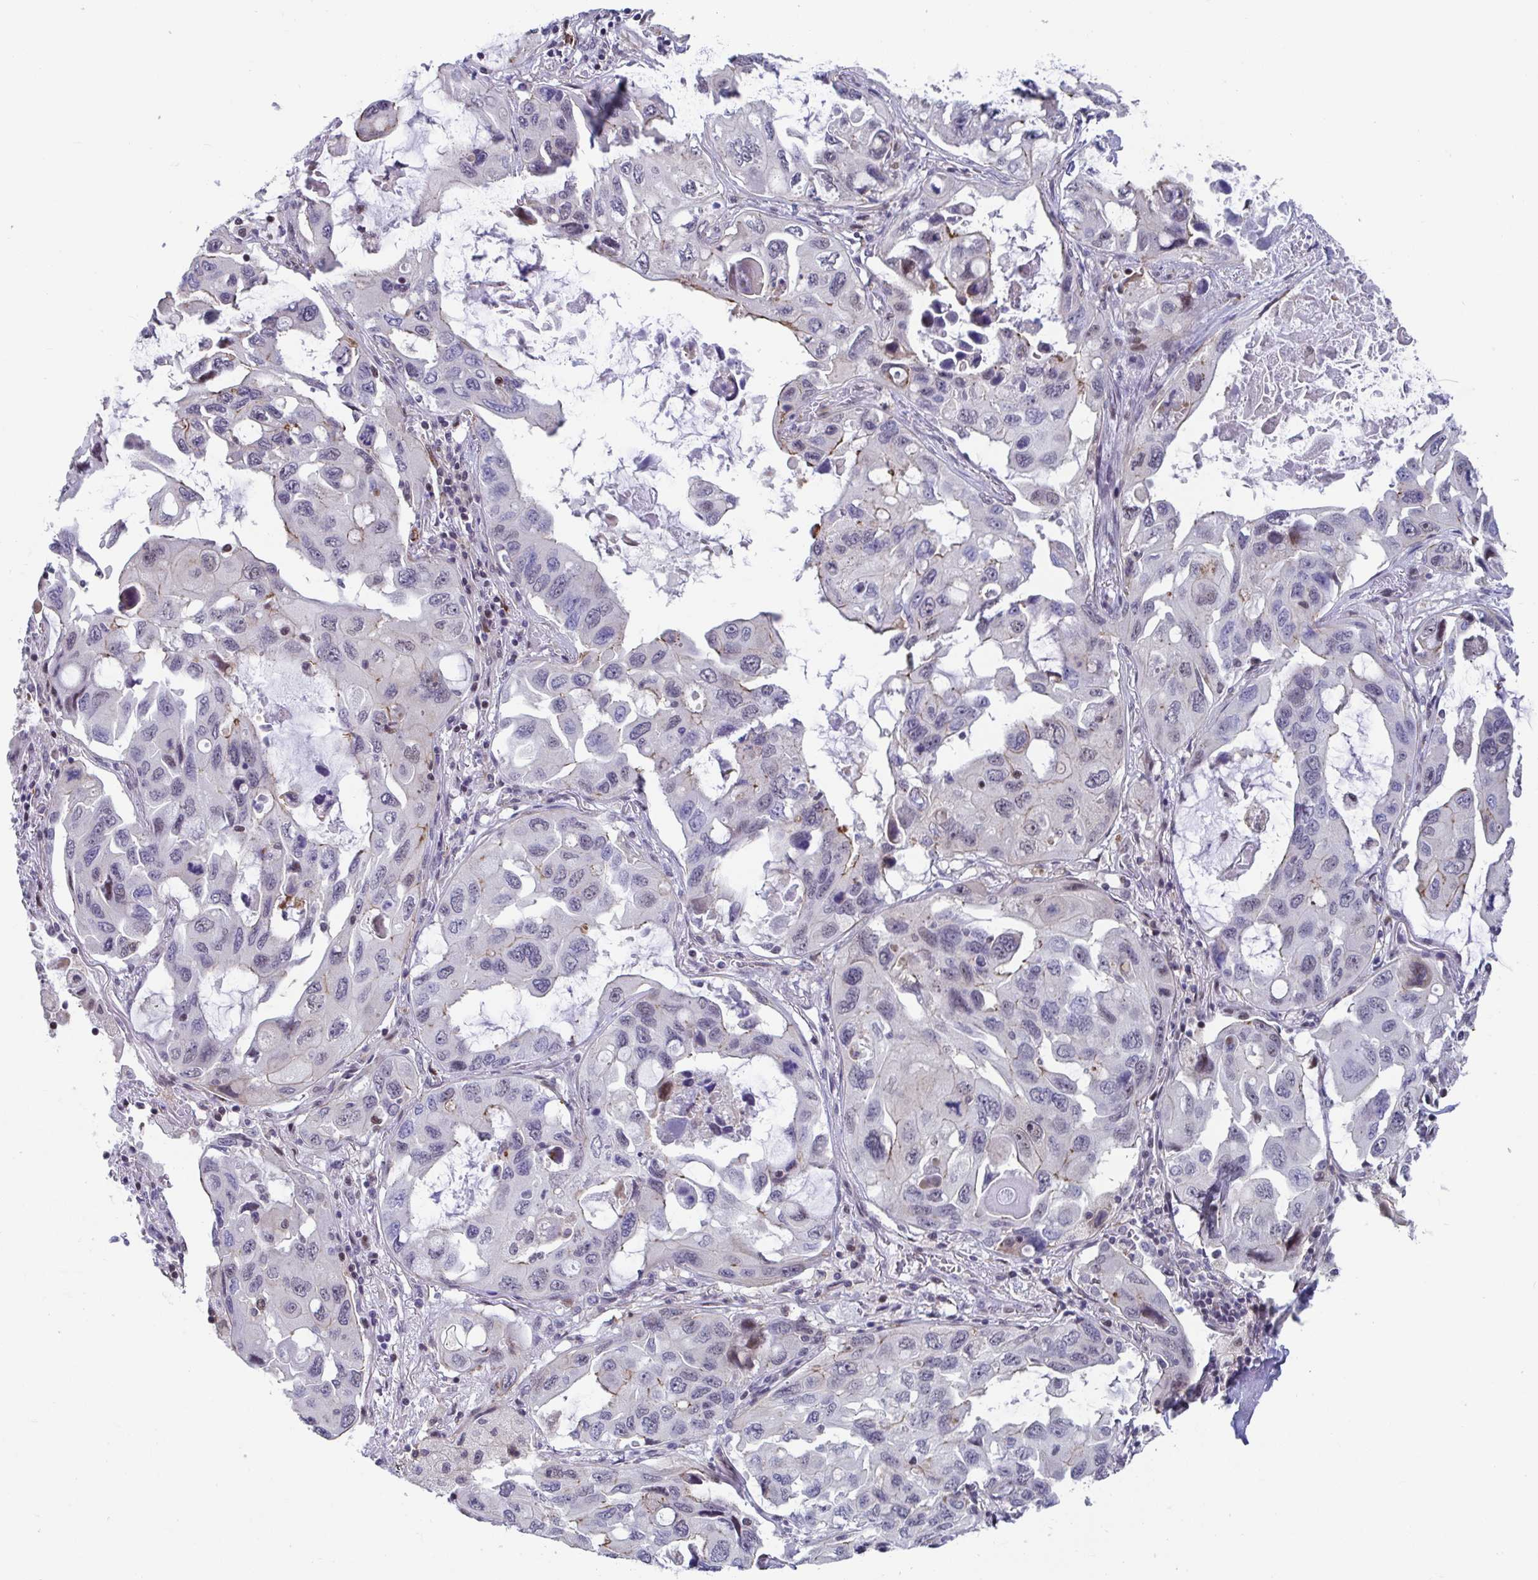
{"staining": {"intensity": "weak", "quantity": "<25%", "location": "cytoplasmic/membranous,nuclear"}, "tissue": "lung cancer", "cell_type": "Tumor cells", "image_type": "cancer", "snomed": [{"axis": "morphology", "description": "Squamous cell carcinoma, NOS"}, {"axis": "topography", "description": "Lung"}], "caption": "Immunohistochemistry photomicrograph of lung cancer stained for a protein (brown), which shows no positivity in tumor cells. (DAB IHC, high magnification).", "gene": "WDR72", "patient": {"sex": "female", "age": 73}}